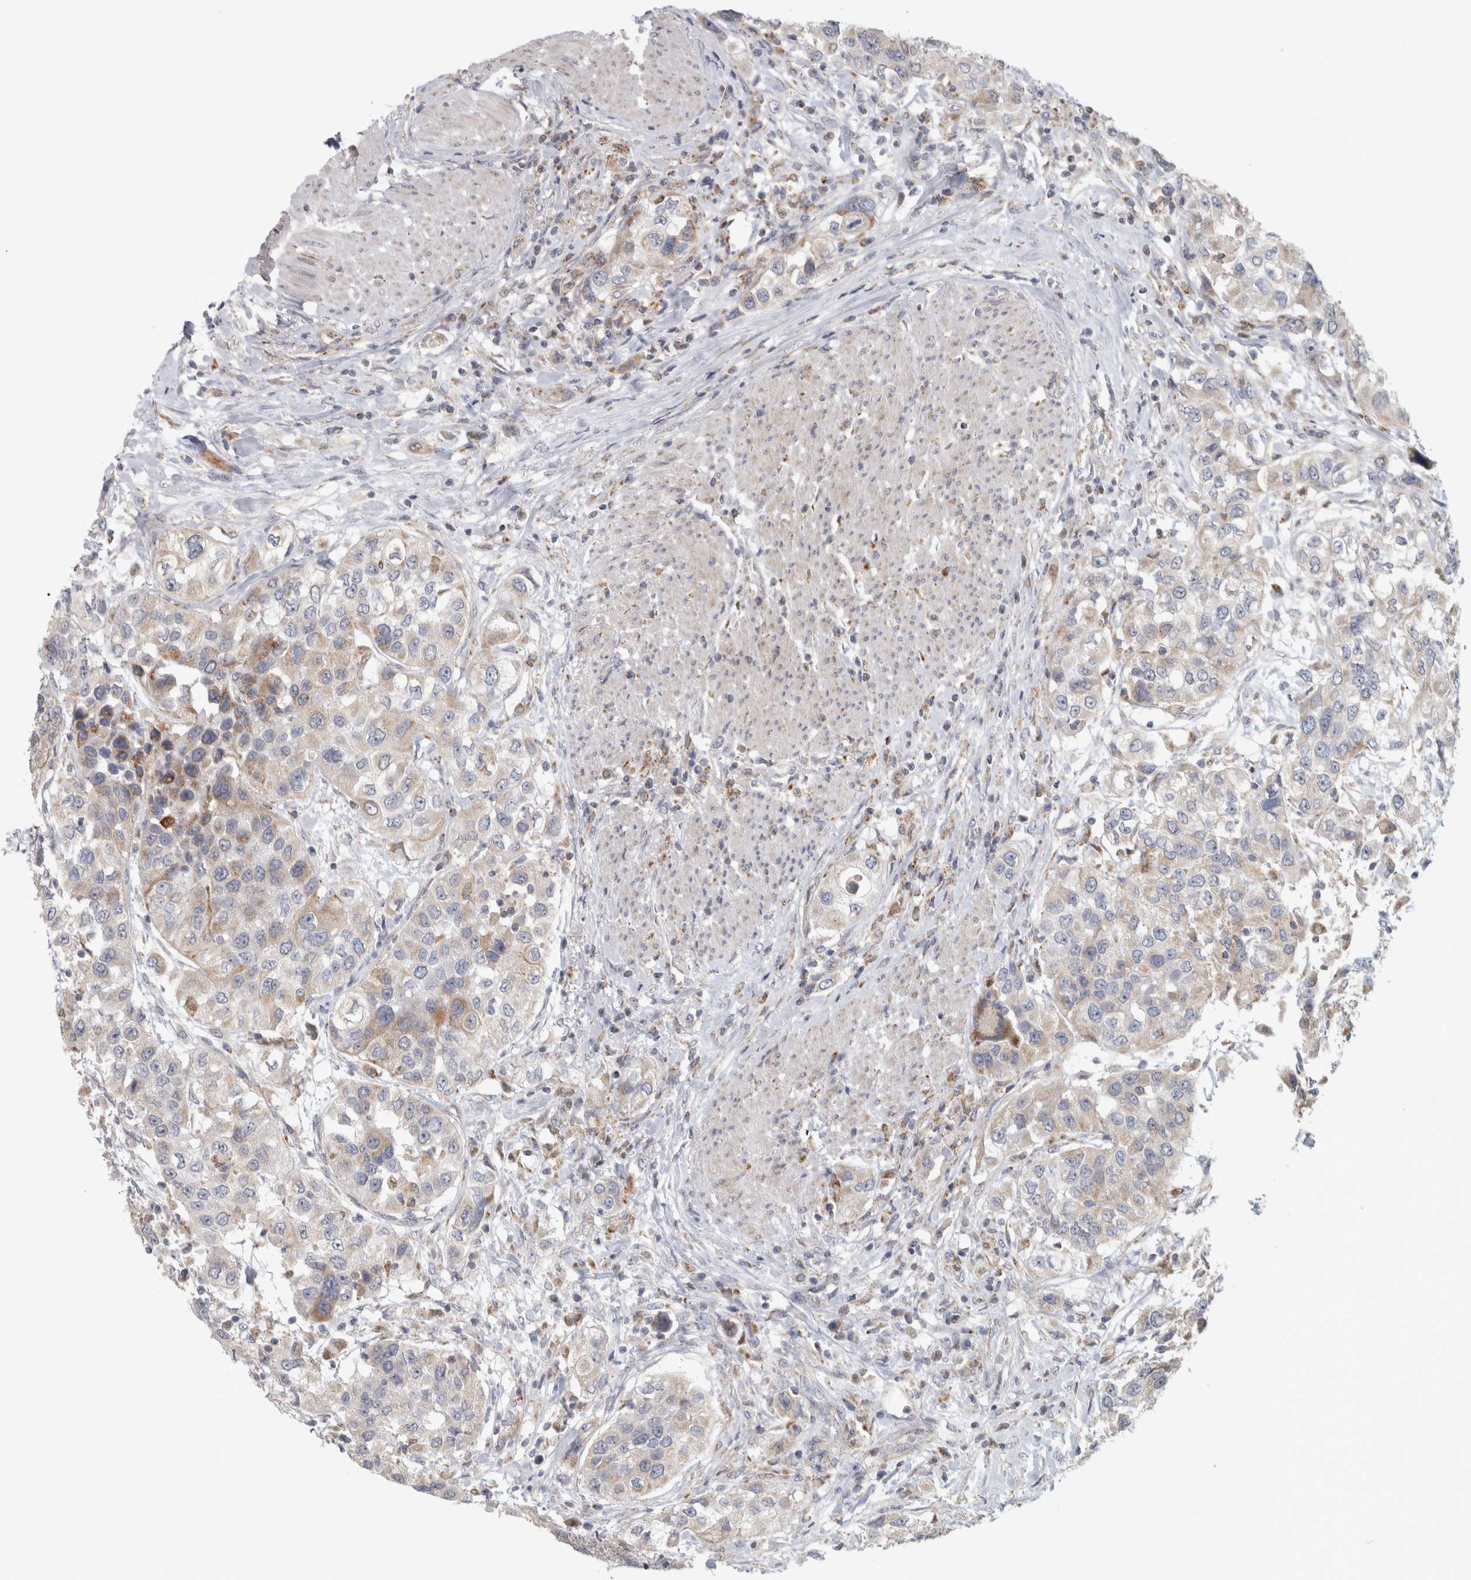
{"staining": {"intensity": "weak", "quantity": "25%-75%", "location": "cytoplasmic/membranous"}, "tissue": "urothelial cancer", "cell_type": "Tumor cells", "image_type": "cancer", "snomed": [{"axis": "morphology", "description": "Urothelial carcinoma, High grade"}, {"axis": "topography", "description": "Urinary bladder"}], "caption": "Protein analysis of urothelial carcinoma (high-grade) tissue shows weak cytoplasmic/membranous positivity in approximately 25%-75% of tumor cells. (Stains: DAB in brown, nuclei in blue, Microscopy: brightfield microscopy at high magnification).", "gene": "RAB18", "patient": {"sex": "female", "age": 80}}